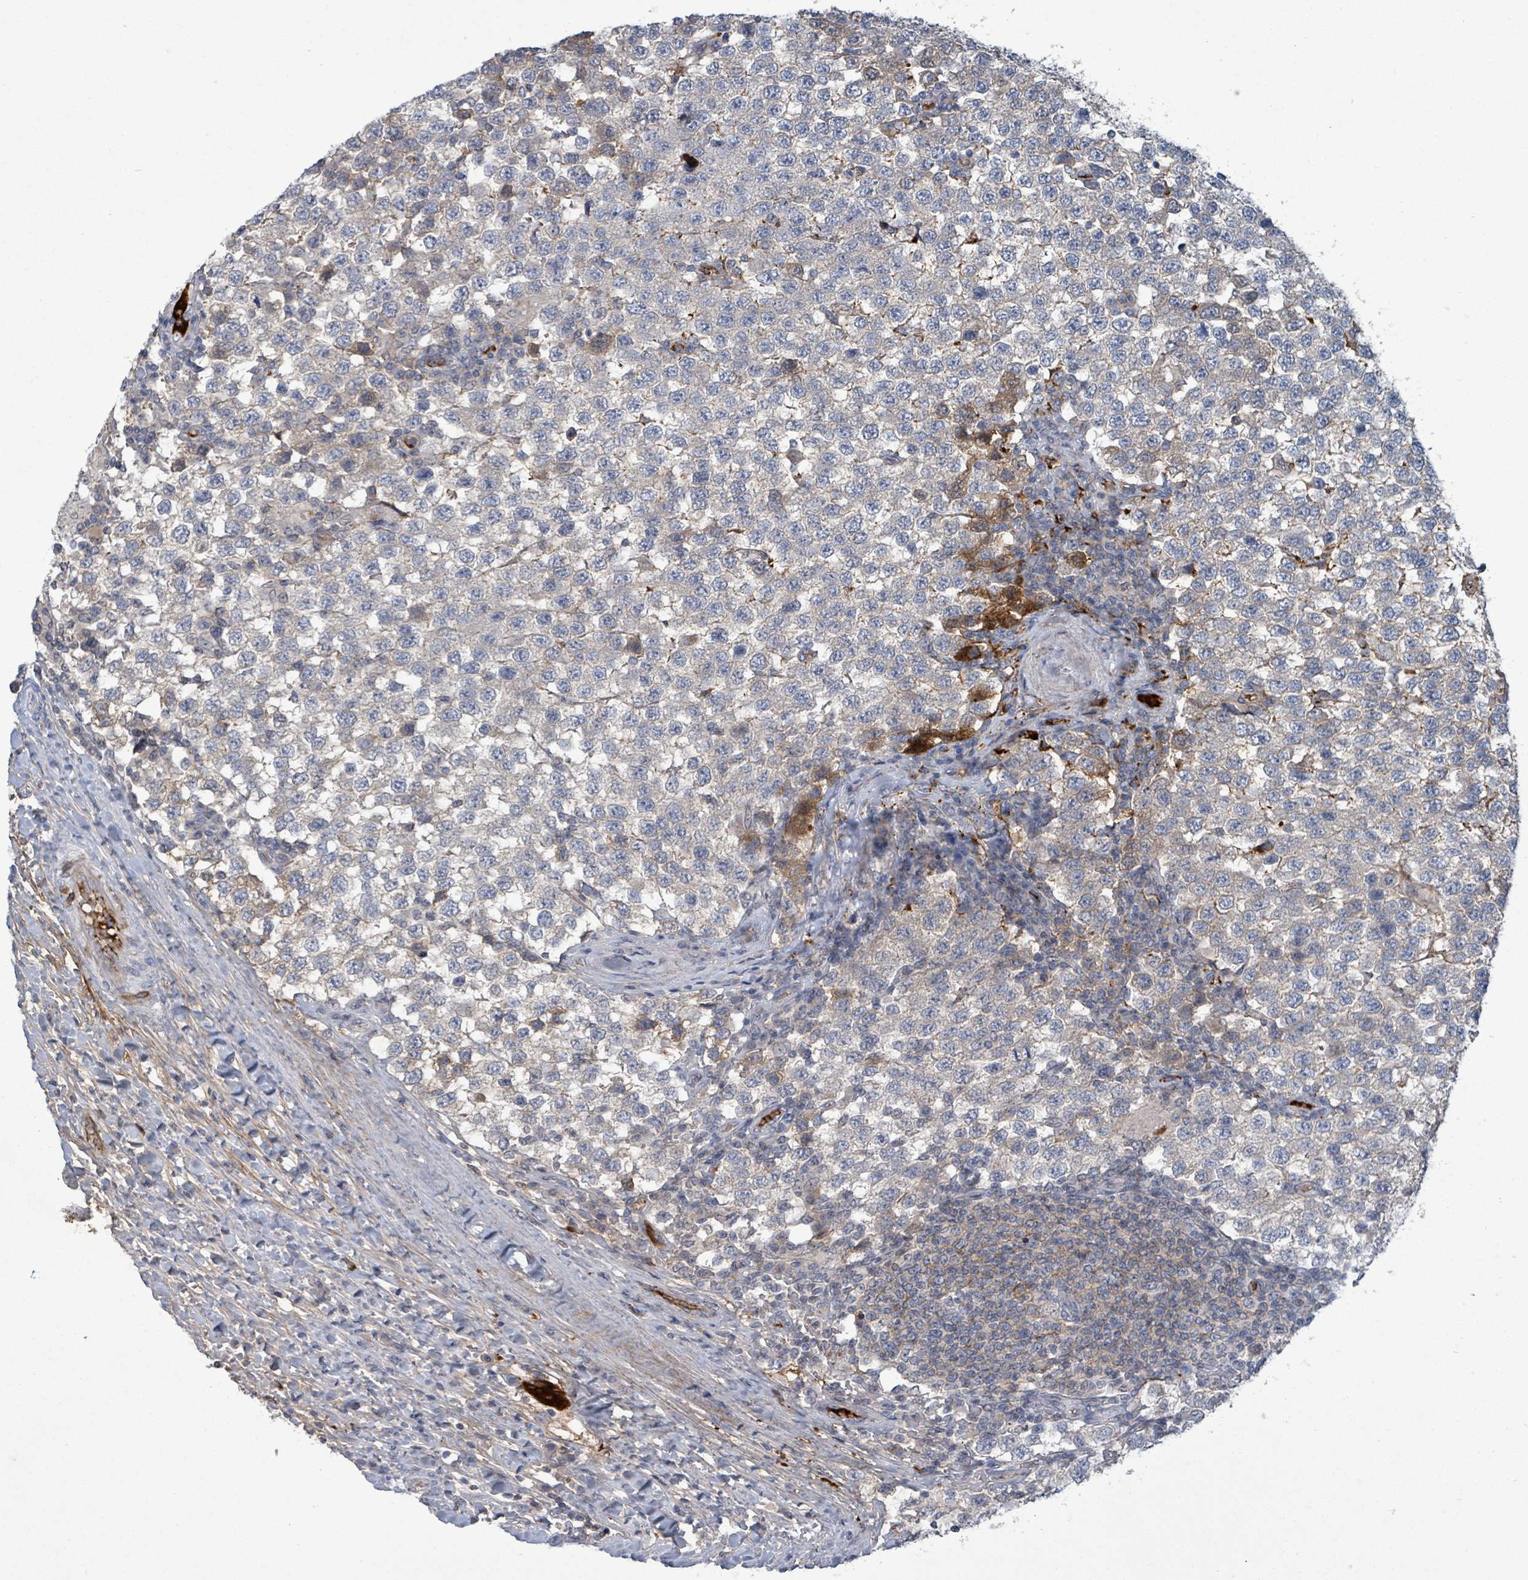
{"staining": {"intensity": "negative", "quantity": "none", "location": "none"}, "tissue": "testis cancer", "cell_type": "Tumor cells", "image_type": "cancer", "snomed": [{"axis": "morphology", "description": "Seminoma, NOS"}, {"axis": "topography", "description": "Testis"}], "caption": "Immunohistochemical staining of testis cancer shows no significant expression in tumor cells. (Stains: DAB immunohistochemistry with hematoxylin counter stain, Microscopy: brightfield microscopy at high magnification).", "gene": "GRM8", "patient": {"sex": "male", "age": 34}}